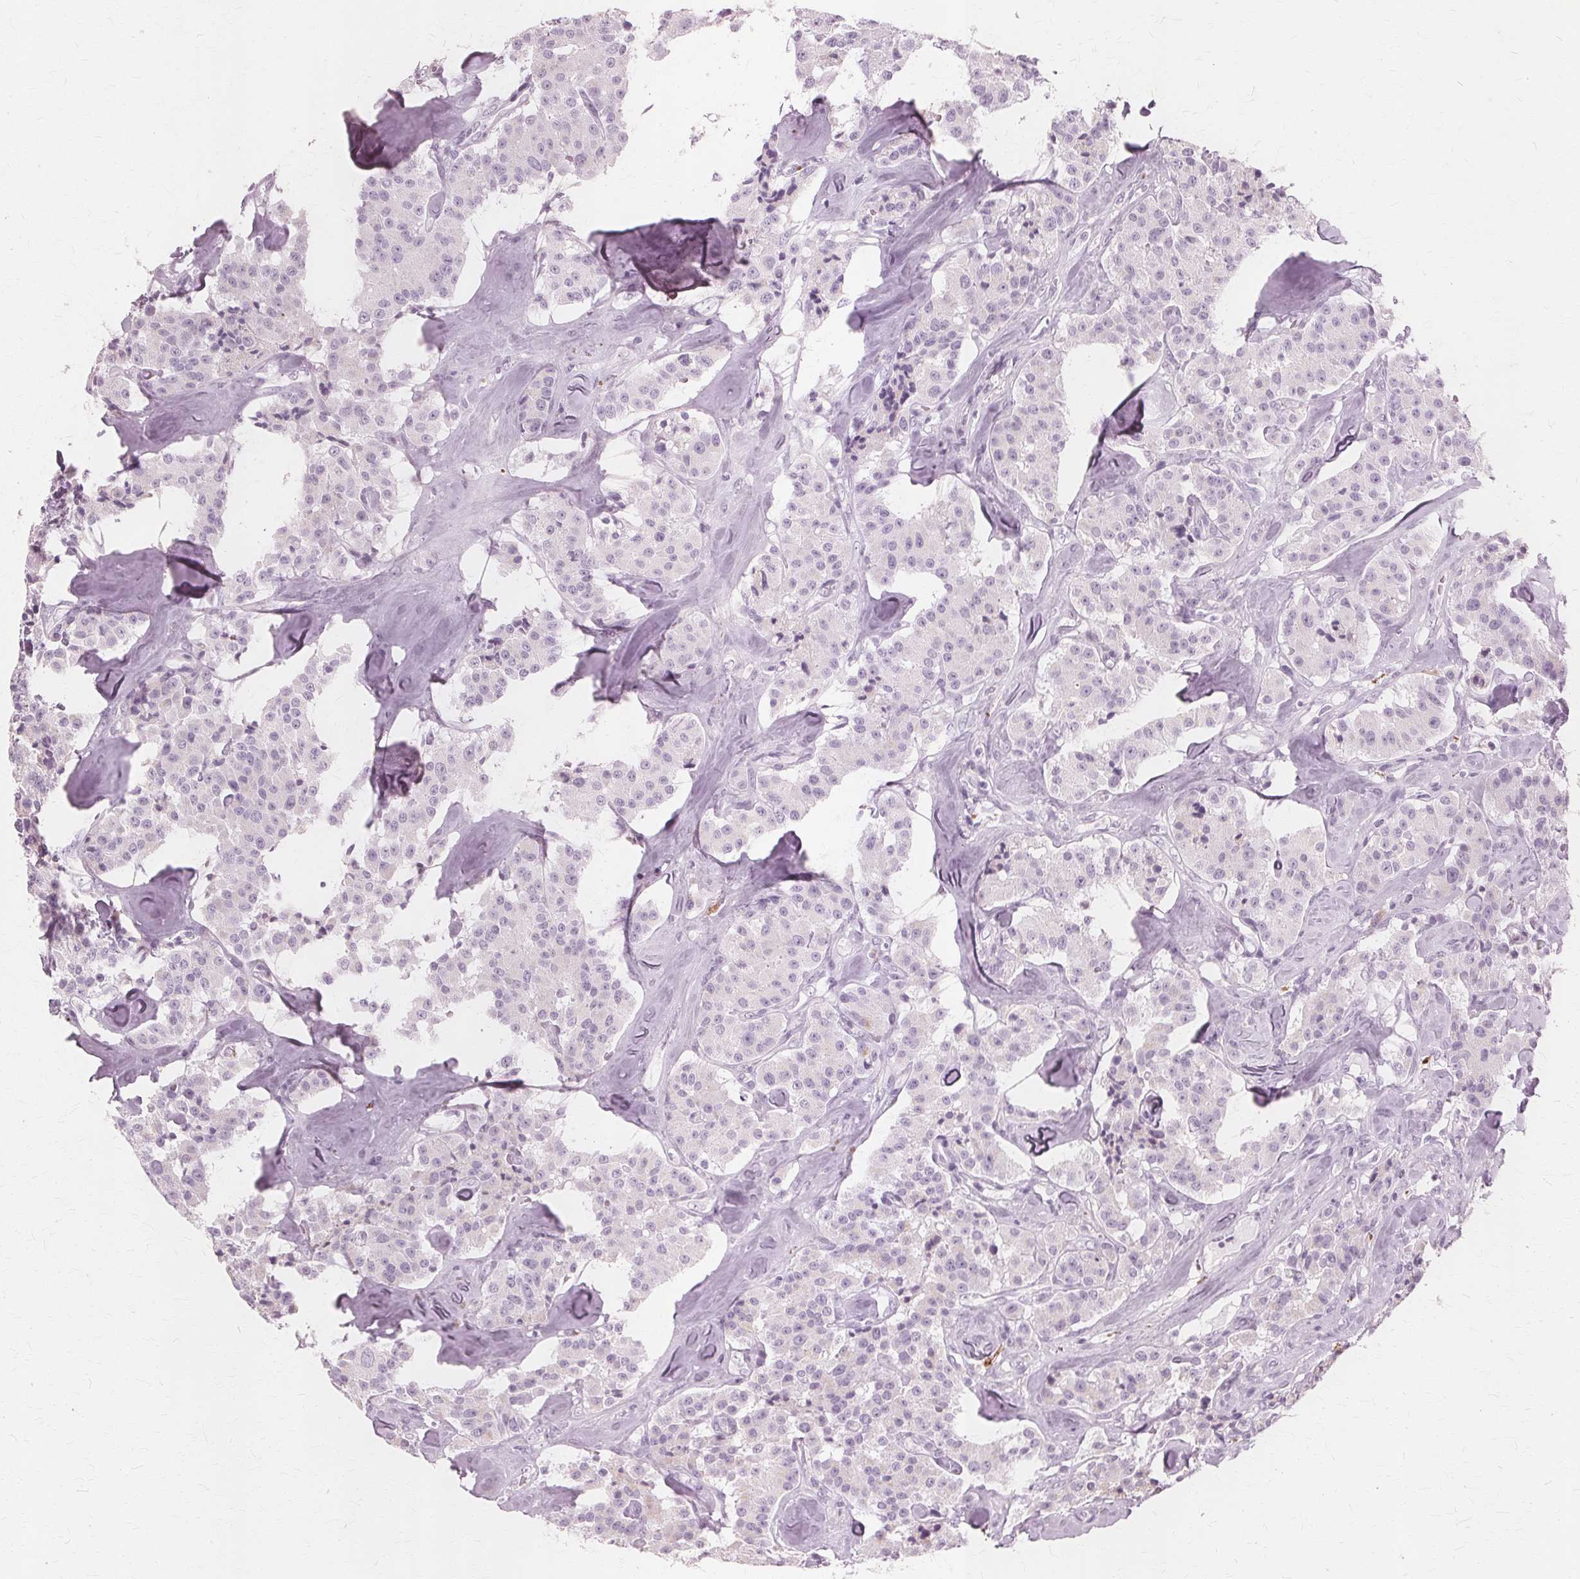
{"staining": {"intensity": "negative", "quantity": "none", "location": "none"}, "tissue": "carcinoid", "cell_type": "Tumor cells", "image_type": "cancer", "snomed": [{"axis": "morphology", "description": "Carcinoid, malignant, NOS"}, {"axis": "topography", "description": "Pancreas"}], "caption": "The micrograph shows no significant staining in tumor cells of carcinoid.", "gene": "DNASE2", "patient": {"sex": "male", "age": 41}}